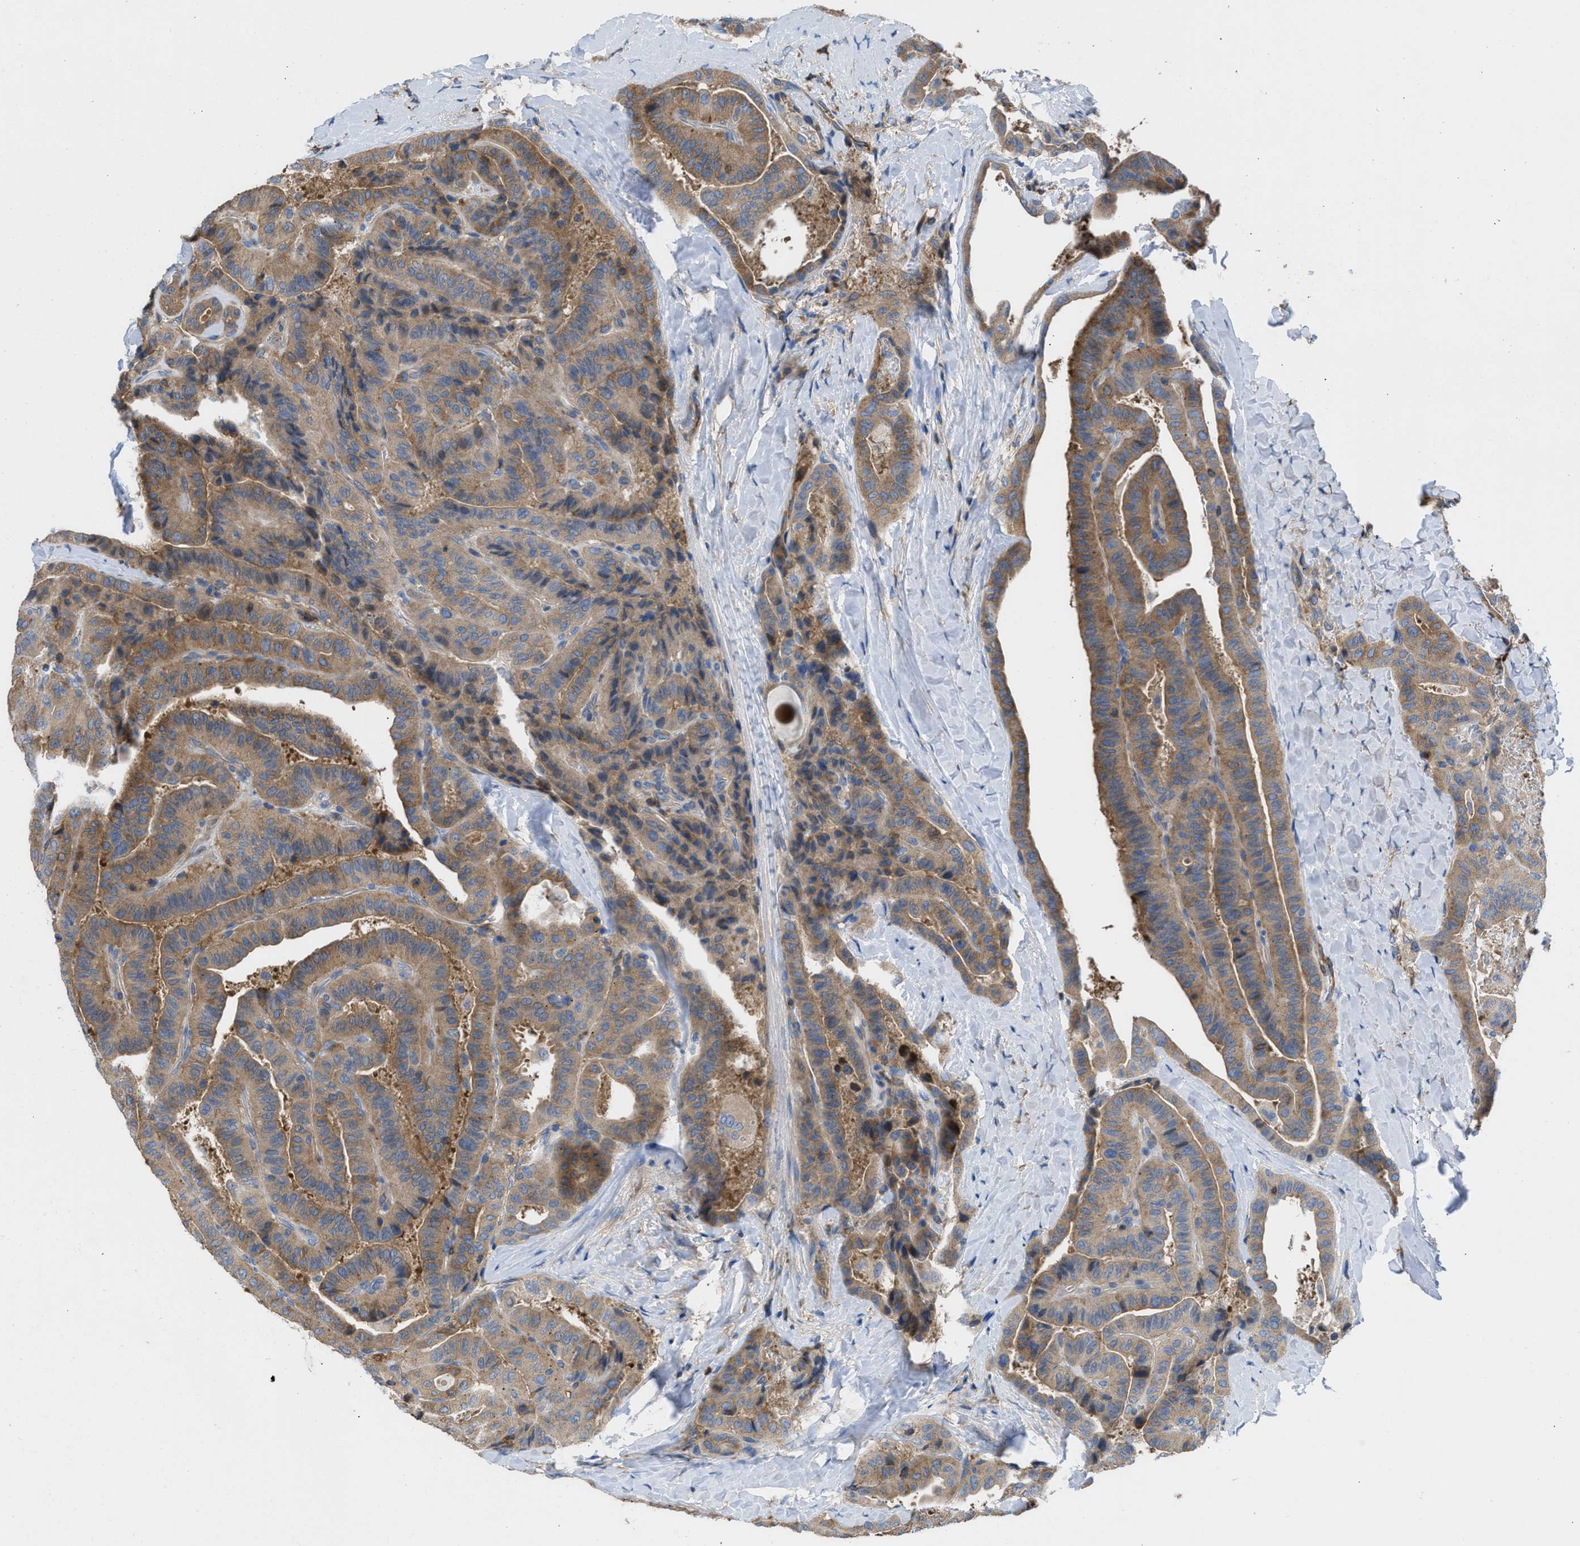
{"staining": {"intensity": "moderate", "quantity": ">75%", "location": "cytoplasmic/membranous"}, "tissue": "thyroid cancer", "cell_type": "Tumor cells", "image_type": "cancer", "snomed": [{"axis": "morphology", "description": "Papillary adenocarcinoma, NOS"}, {"axis": "topography", "description": "Thyroid gland"}], "caption": "Immunohistochemical staining of human papillary adenocarcinoma (thyroid) exhibits moderate cytoplasmic/membranous protein staining in about >75% of tumor cells. The staining was performed using DAB, with brown indicating positive protein expression. Nuclei are stained blue with hematoxylin.", "gene": "CHKB", "patient": {"sex": "male", "age": 77}}